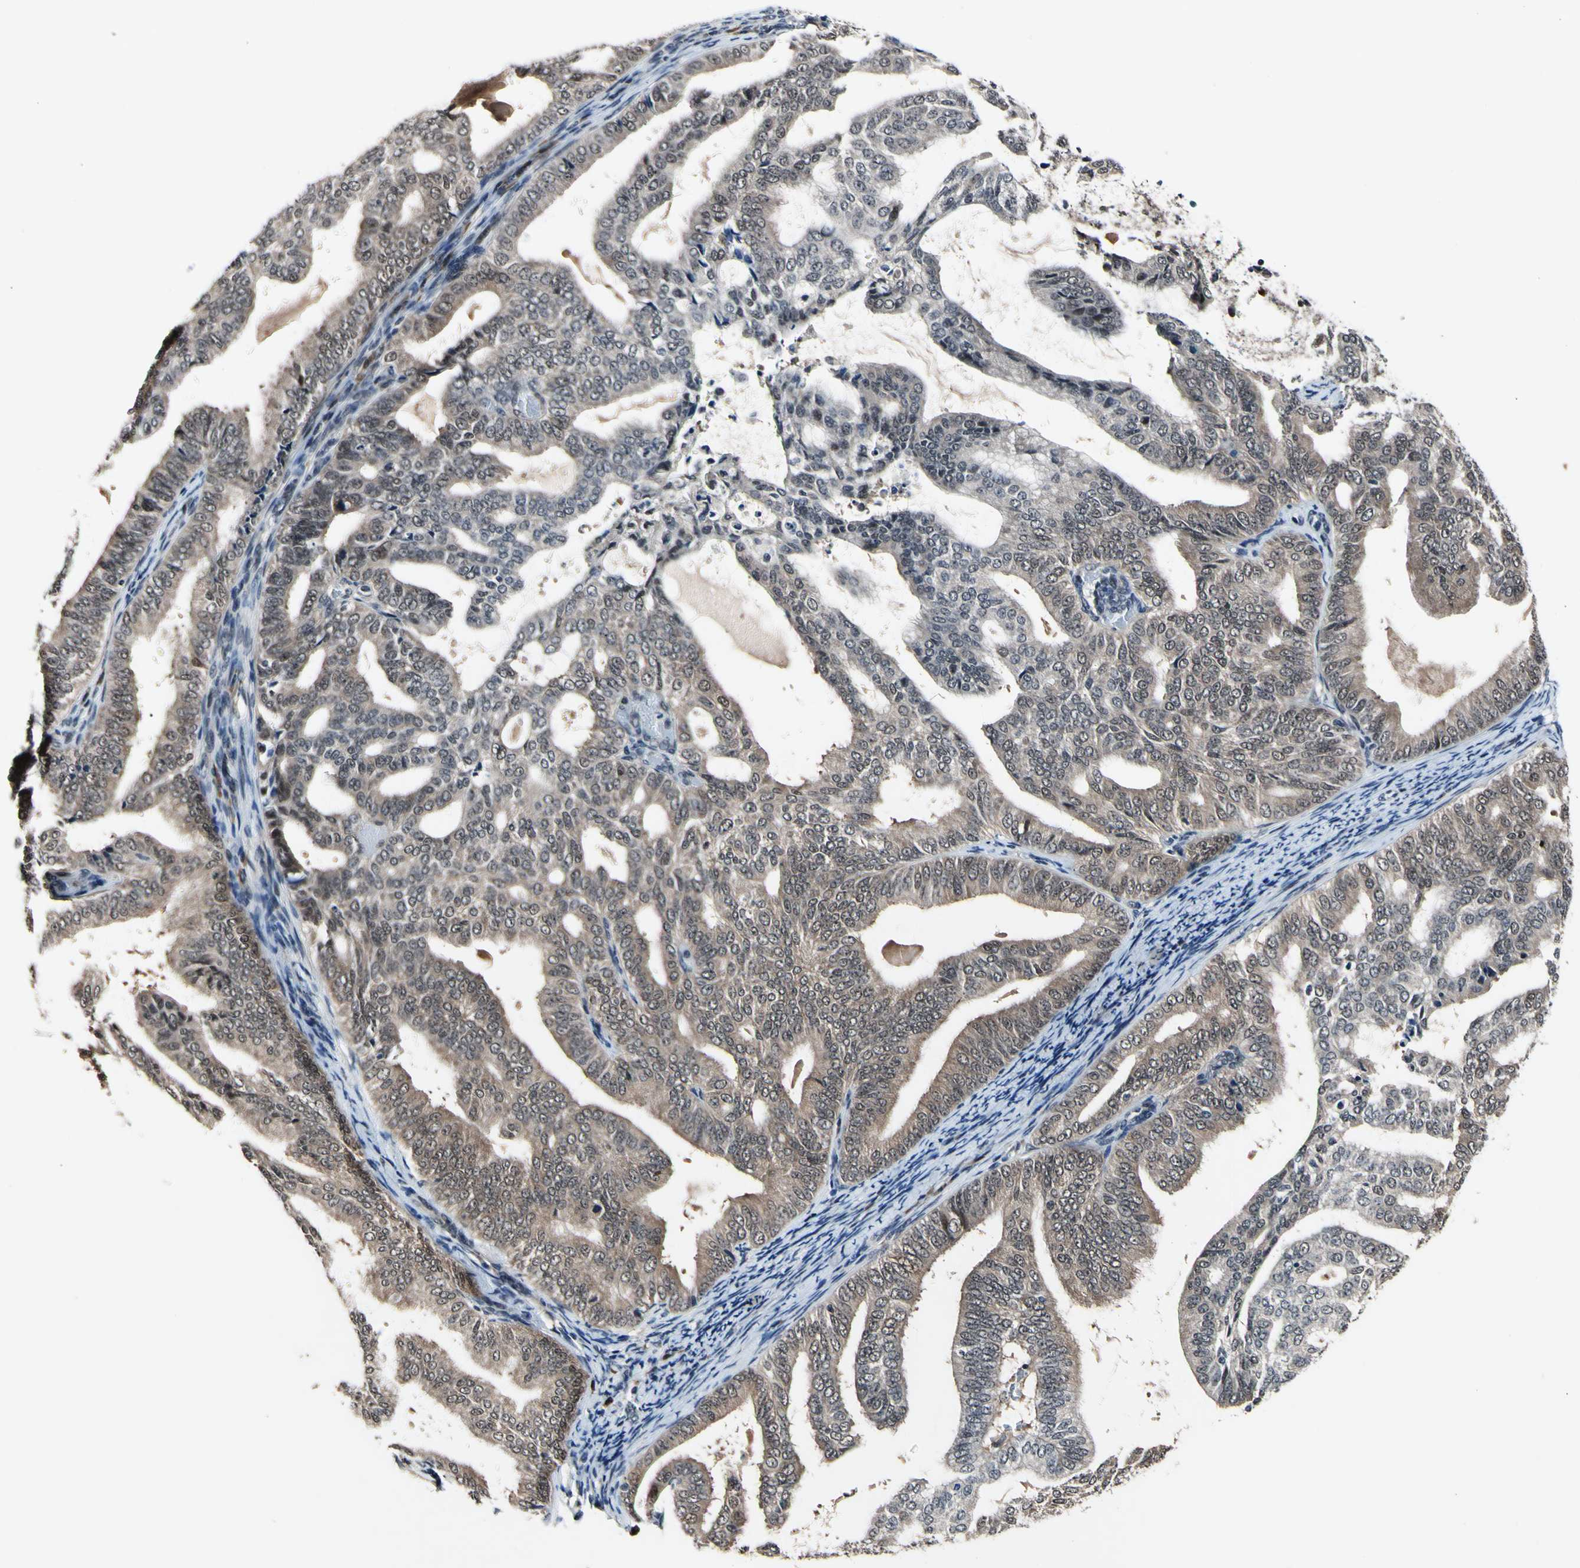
{"staining": {"intensity": "weak", "quantity": ">75%", "location": "cytoplasmic/membranous"}, "tissue": "endometrial cancer", "cell_type": "Tumor cells", "image_type": "cancer", "snomed": [{"axis": "morphology", "description": "Adenocarcinoma, NOS"}, {"axis": "topography", "description": "Endometrium"}], "caption": "Endometrial adenocarcinoma was stained to show a protein in brown. There is low levels of weak cytoplasmic/membranous staining in about >75% of tumor cells.", "gene": "PSMD10", "patient": {"sex": "female", "age": 58}}